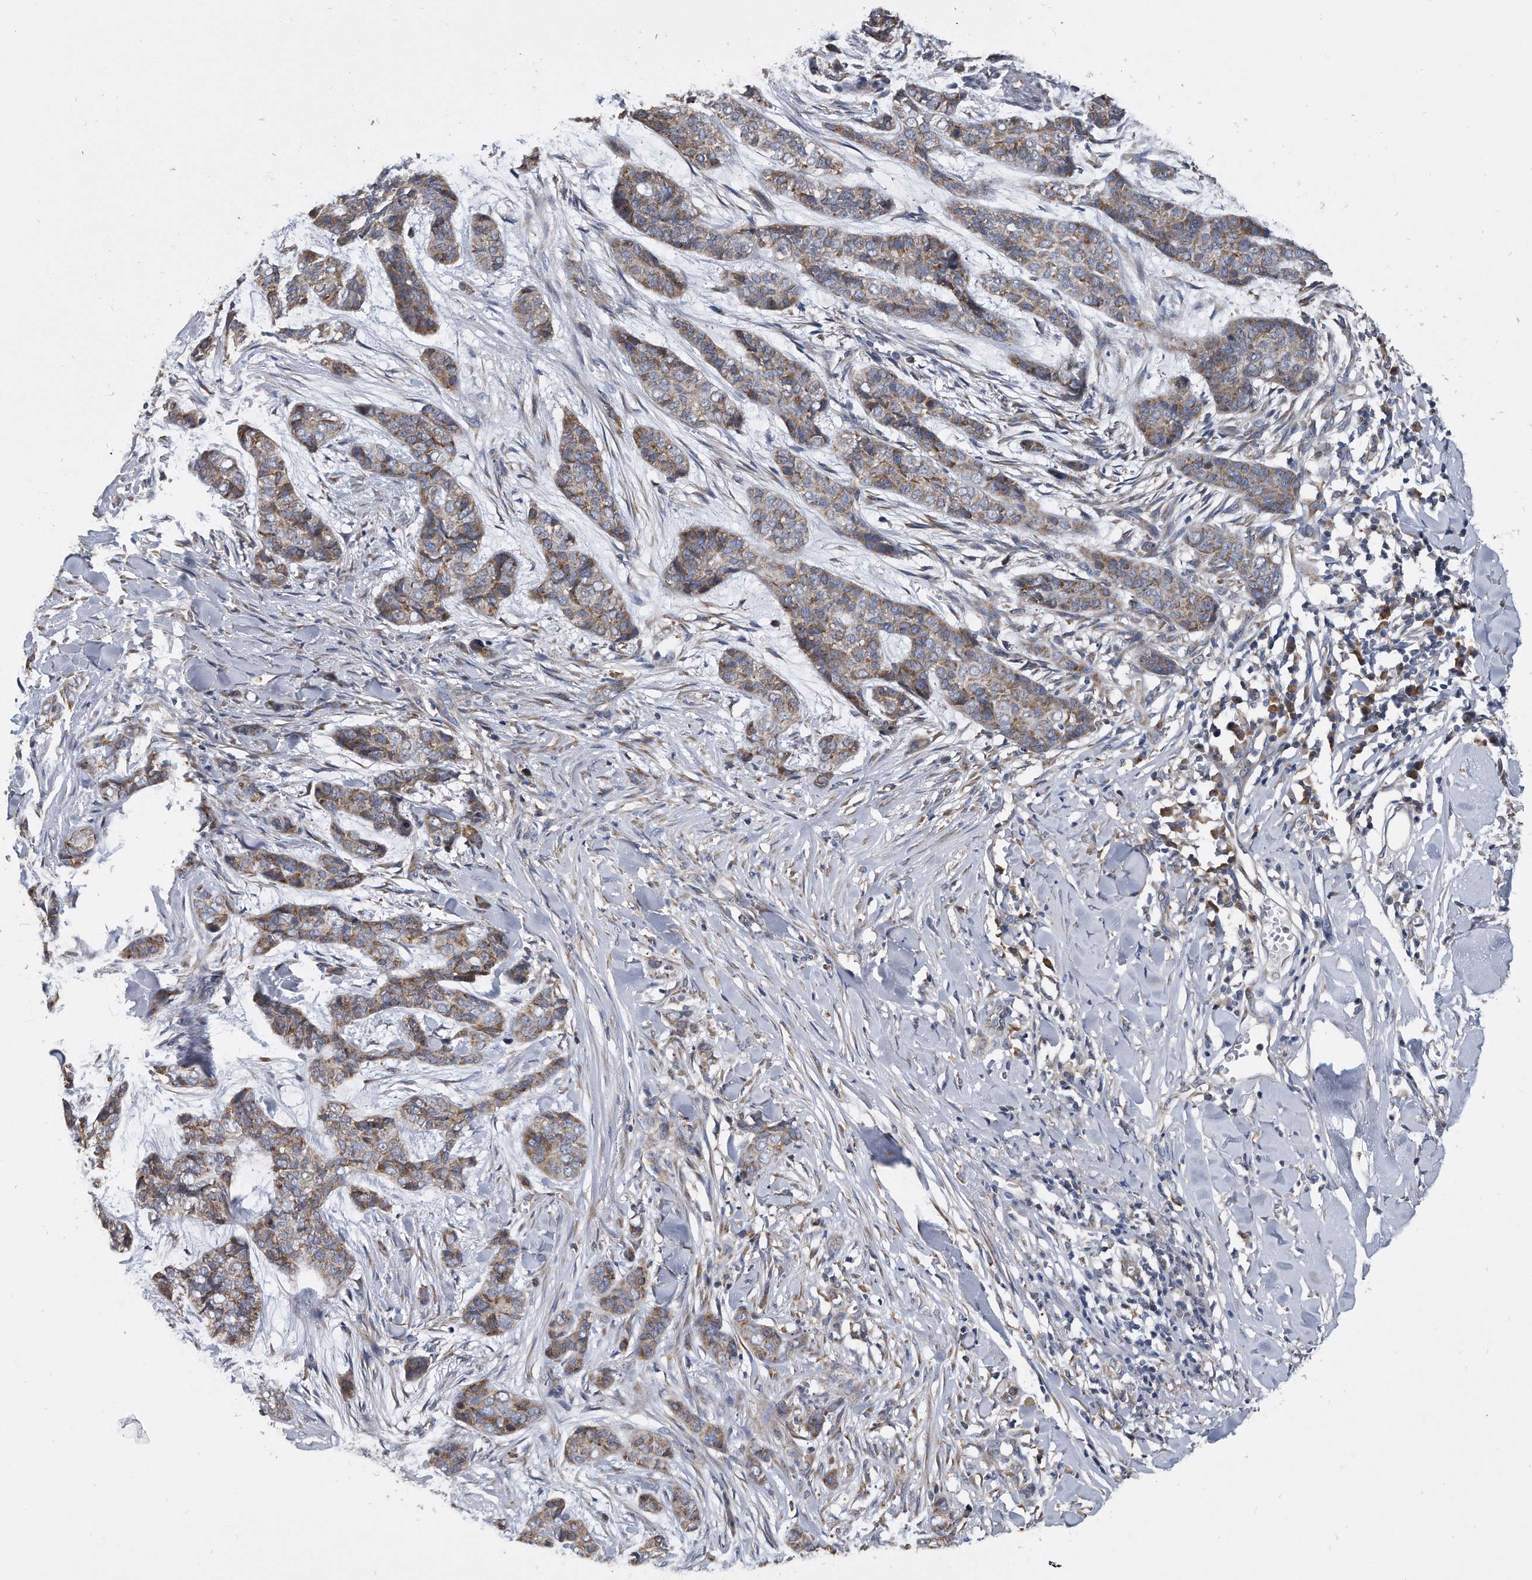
{"staining": {"intensity": "moderate", "quantity": "25%-75%", "location": "cytoplasmic/membranous"}, "tissue": "skin cancer", "cell_type": "Tumor cells", "image_type": "cancer", "snomed": [{"axis": "morphology", "description": "Basal cell carcinoma"}, {"axis": "topography", "description": "Skin"}], "caption": "Immunohistochemistry image of neoplastic tissue: skin cancer stained using immunohistochemistry shows medium levels of moderate protein expression localized specifically in the cytoplasmic/membranous of tumor cells, appearing as a cytoplasmic/membranous brown color.", "gene": "CCDC47", "patient": {"sex": "female", "age": 64}}